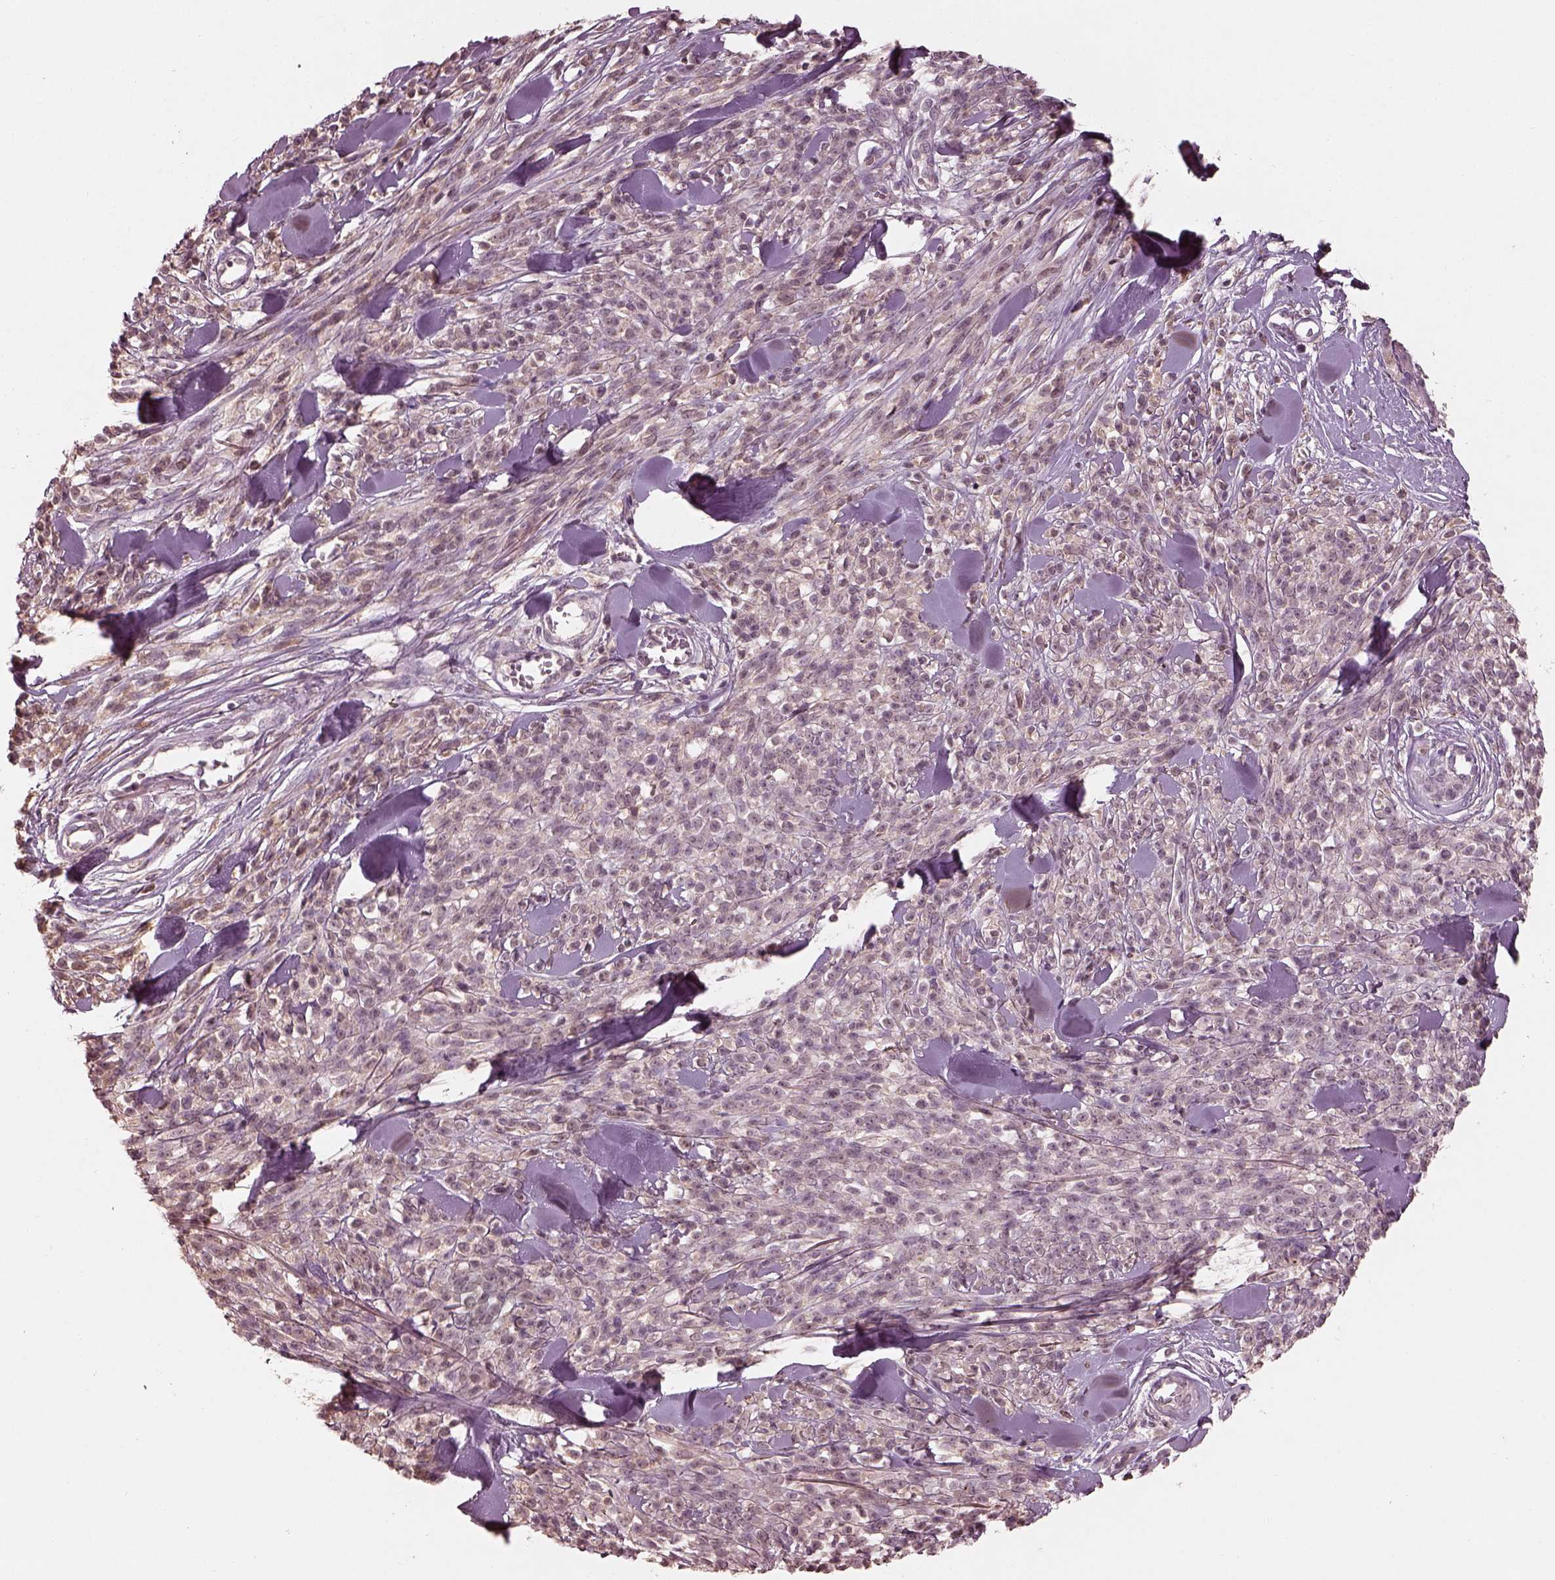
{"staining": {"intensity": "negative", "quantity": "none", "location": "none"}, "tissue": "melanoma", "cell_type": "Tumor cells", "image_type": "cancer", "snomed": [{"axis": "morphology", "description": "Malignant melanoma, NOS"}, {"axis": "topography", "description": "Skin"}, {"axis": "topography", "description": "Skin of trunk"}], "caption": "Image shows no protein positivity in tumor cells of malignant melanoma tissue.", "gene": "CALR3", "patient": {"sex": "male", "age": 74}}